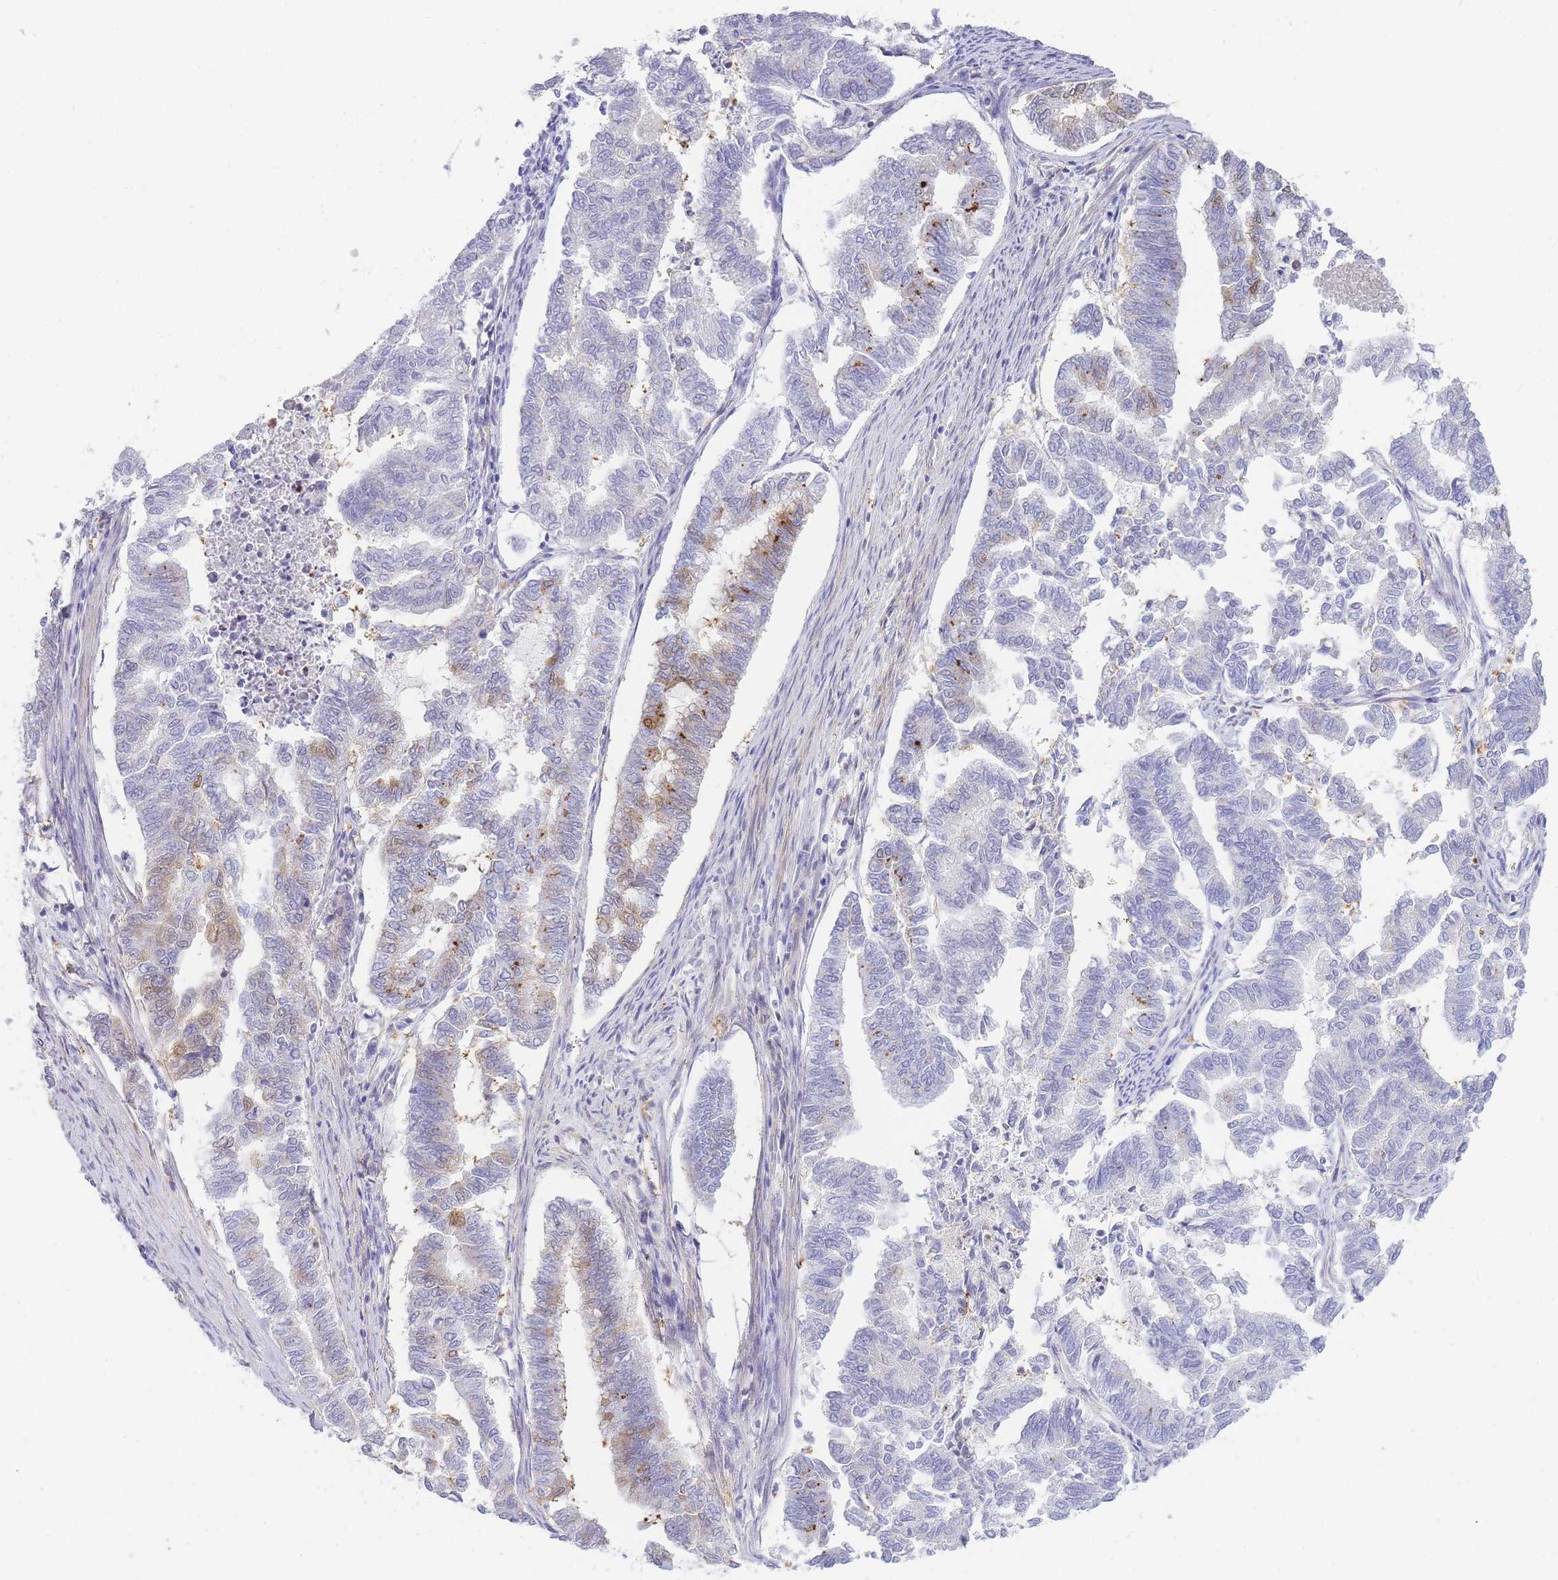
{"staining": {"intensity": "moderate", "quantity": "<25%", "location": "cytoplasmic/membranous"}, "tissue": "endometrial cancer", "cell_type": "Tumor cells", "image_type": "cancer", "snomed": [{"axis": "morphology", "description": "Adenocarcinoma, NOS"}, {"axis": "topography", "description": "Endometrium"}], "caption": "High-power microscopy captured an immunohistochemistry photomicrograph of adenocarcinoma (endometrial), revealing moderate cytoplasmic/membranous positivity in about <25% of tumor cells.", "gene": "NKX1-2", "patient": {"sex": "female", "age": 79}}